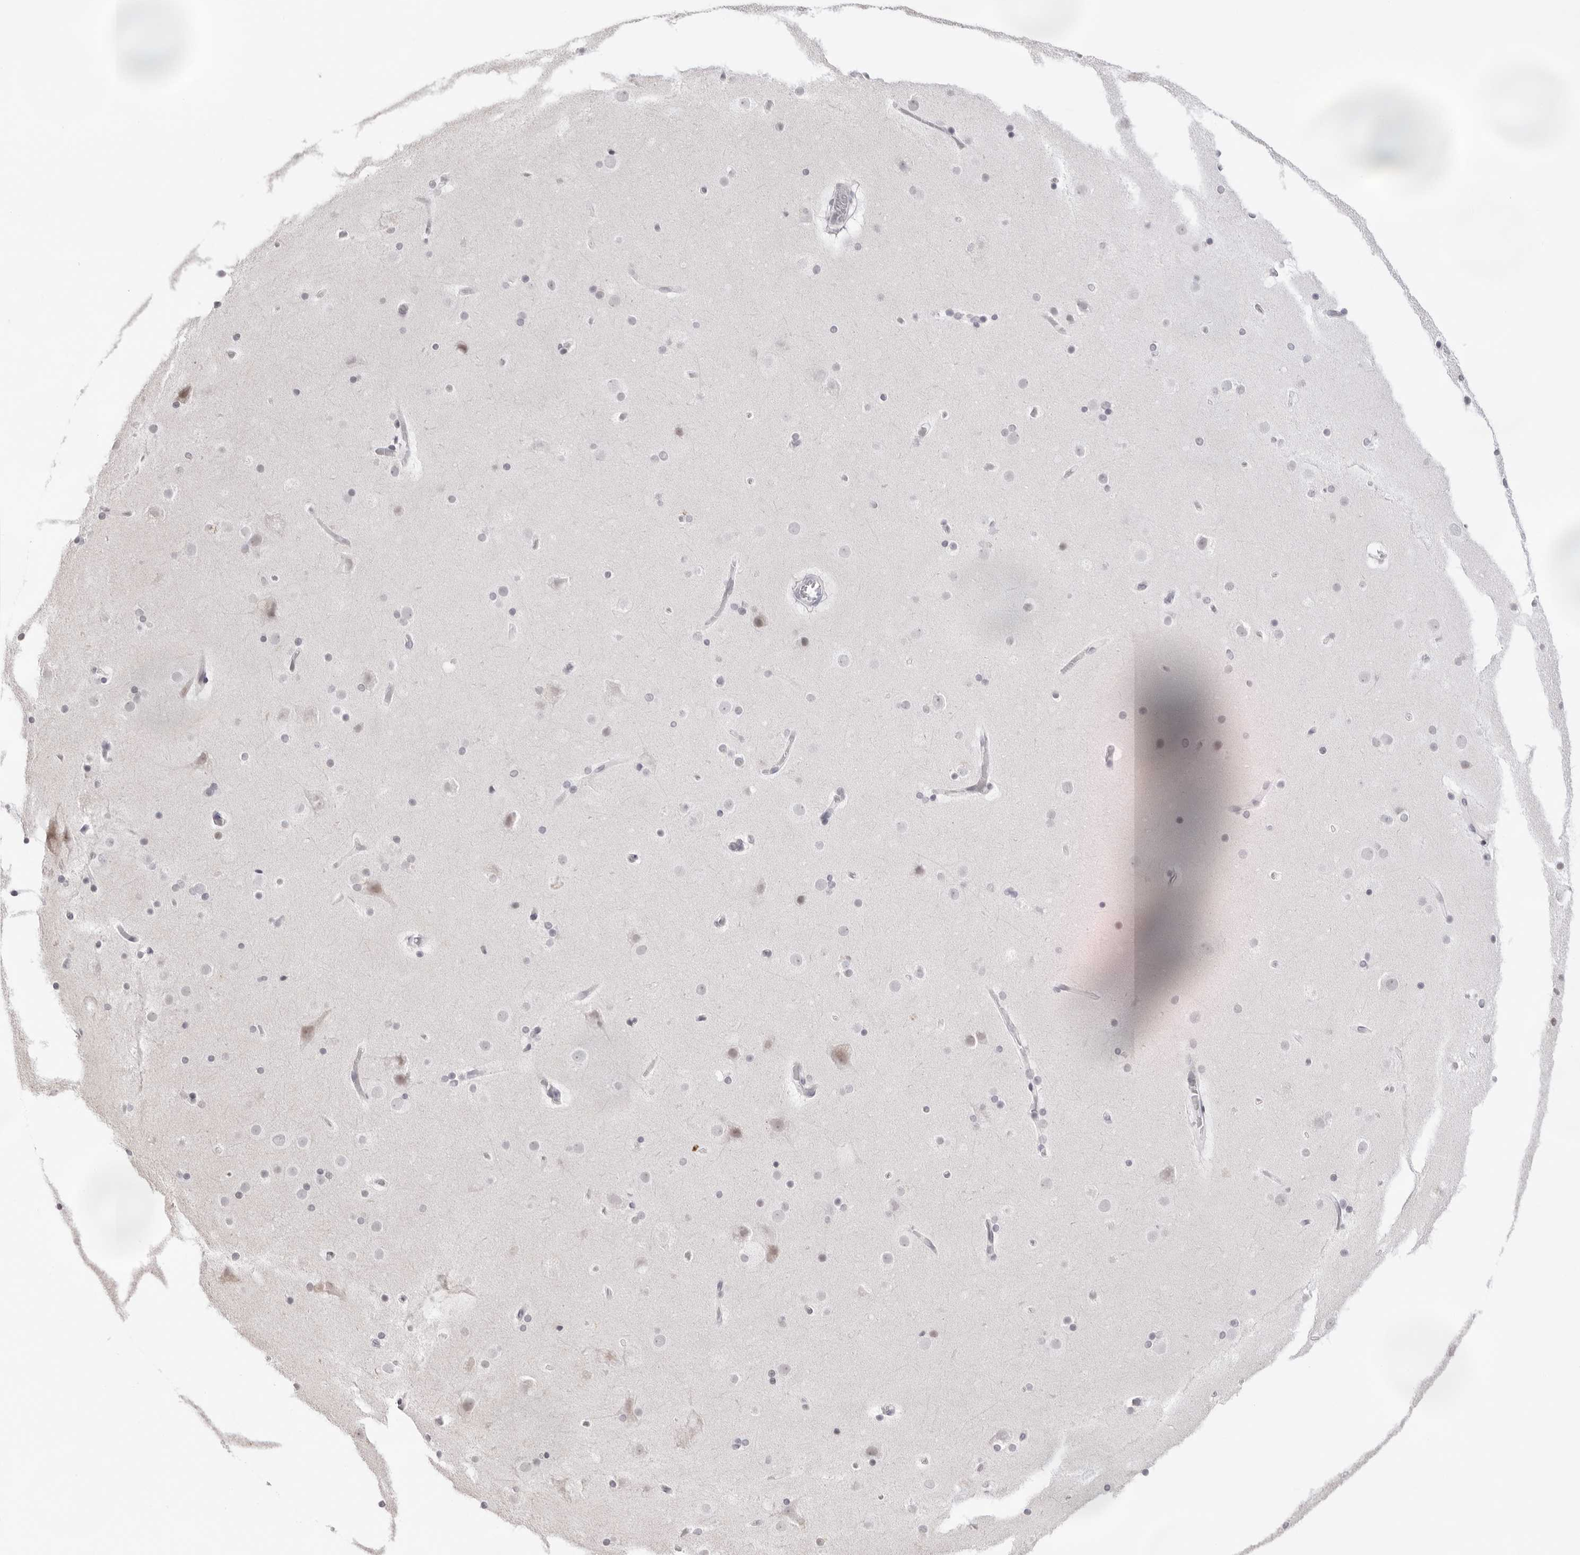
{"staining": {"intensity": "negative", "quantity": "none", "location": "none"}, "tissue": "cerebral cortex", "cell_type": "Endothelial cells", "image_type": "normal", "snomed": [{"axis": "morphology", "description": "Normal tissue, NOS"}, {"axis": "topography", "description": "Cerebral cortex"}], "caption": "The photomicrograph shows no significant positivity in endothelial cells of cerebral cortex.", "gene": "KLK12", "patient": {"sex": "male", "age": 57}}